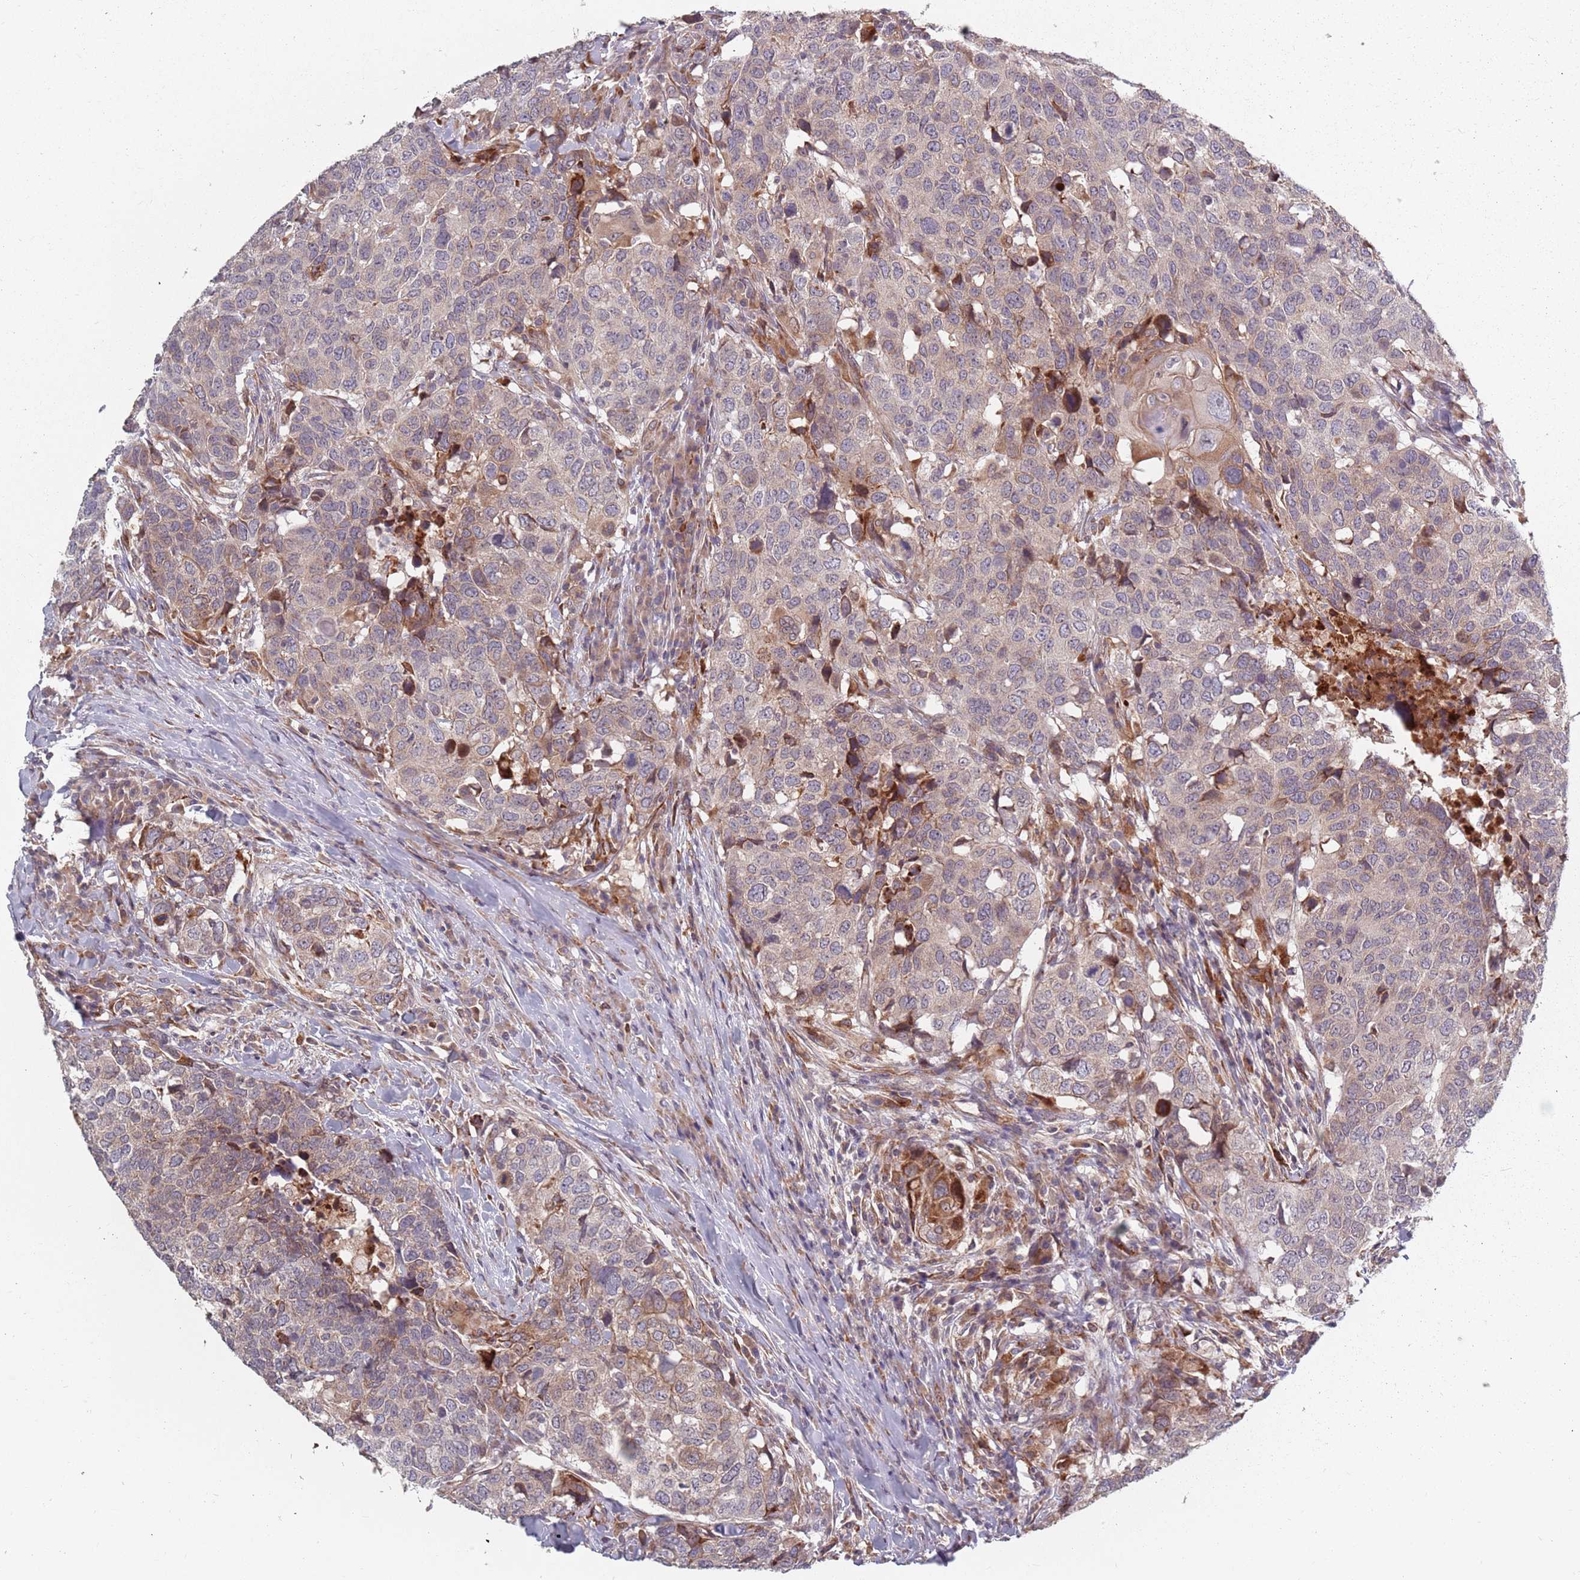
{"staining": {"intensity": "moderate", "quantity": "<25%", "location": "cytoplasmic/membranous"}, "tissue": "head and neck cancer", "cell_type": "Tumor cells", "image_type": "cancer", "snomed": [{"axis": "morphology", "description": "Normal tissue, NOS"}, {"axis": "morphology", "description": "Squamous cell carcinoma, NOS"}, {"axis": "topography", "description": "Skeletal muscle"}, {"axis": "topography", "description": "Vascular tissue"}, {"axis": "topography", "description": "Peripheral nerve tissue"}, {"axis": "topography", "description": "Head-Neck"}], "caption": "IHC histopathology image of neoplastic tissue: human head and neck cancer (squamous cell carcinoma) stained using IHC exhibits low levels of moderate protein expression localized specifically in the cytoplasmic/membranous of tumor cells, appearing as a cytoplasmic/membranous brown color.", "gene": "ADAL", "patient": {"sex": "male", "age": 66}}